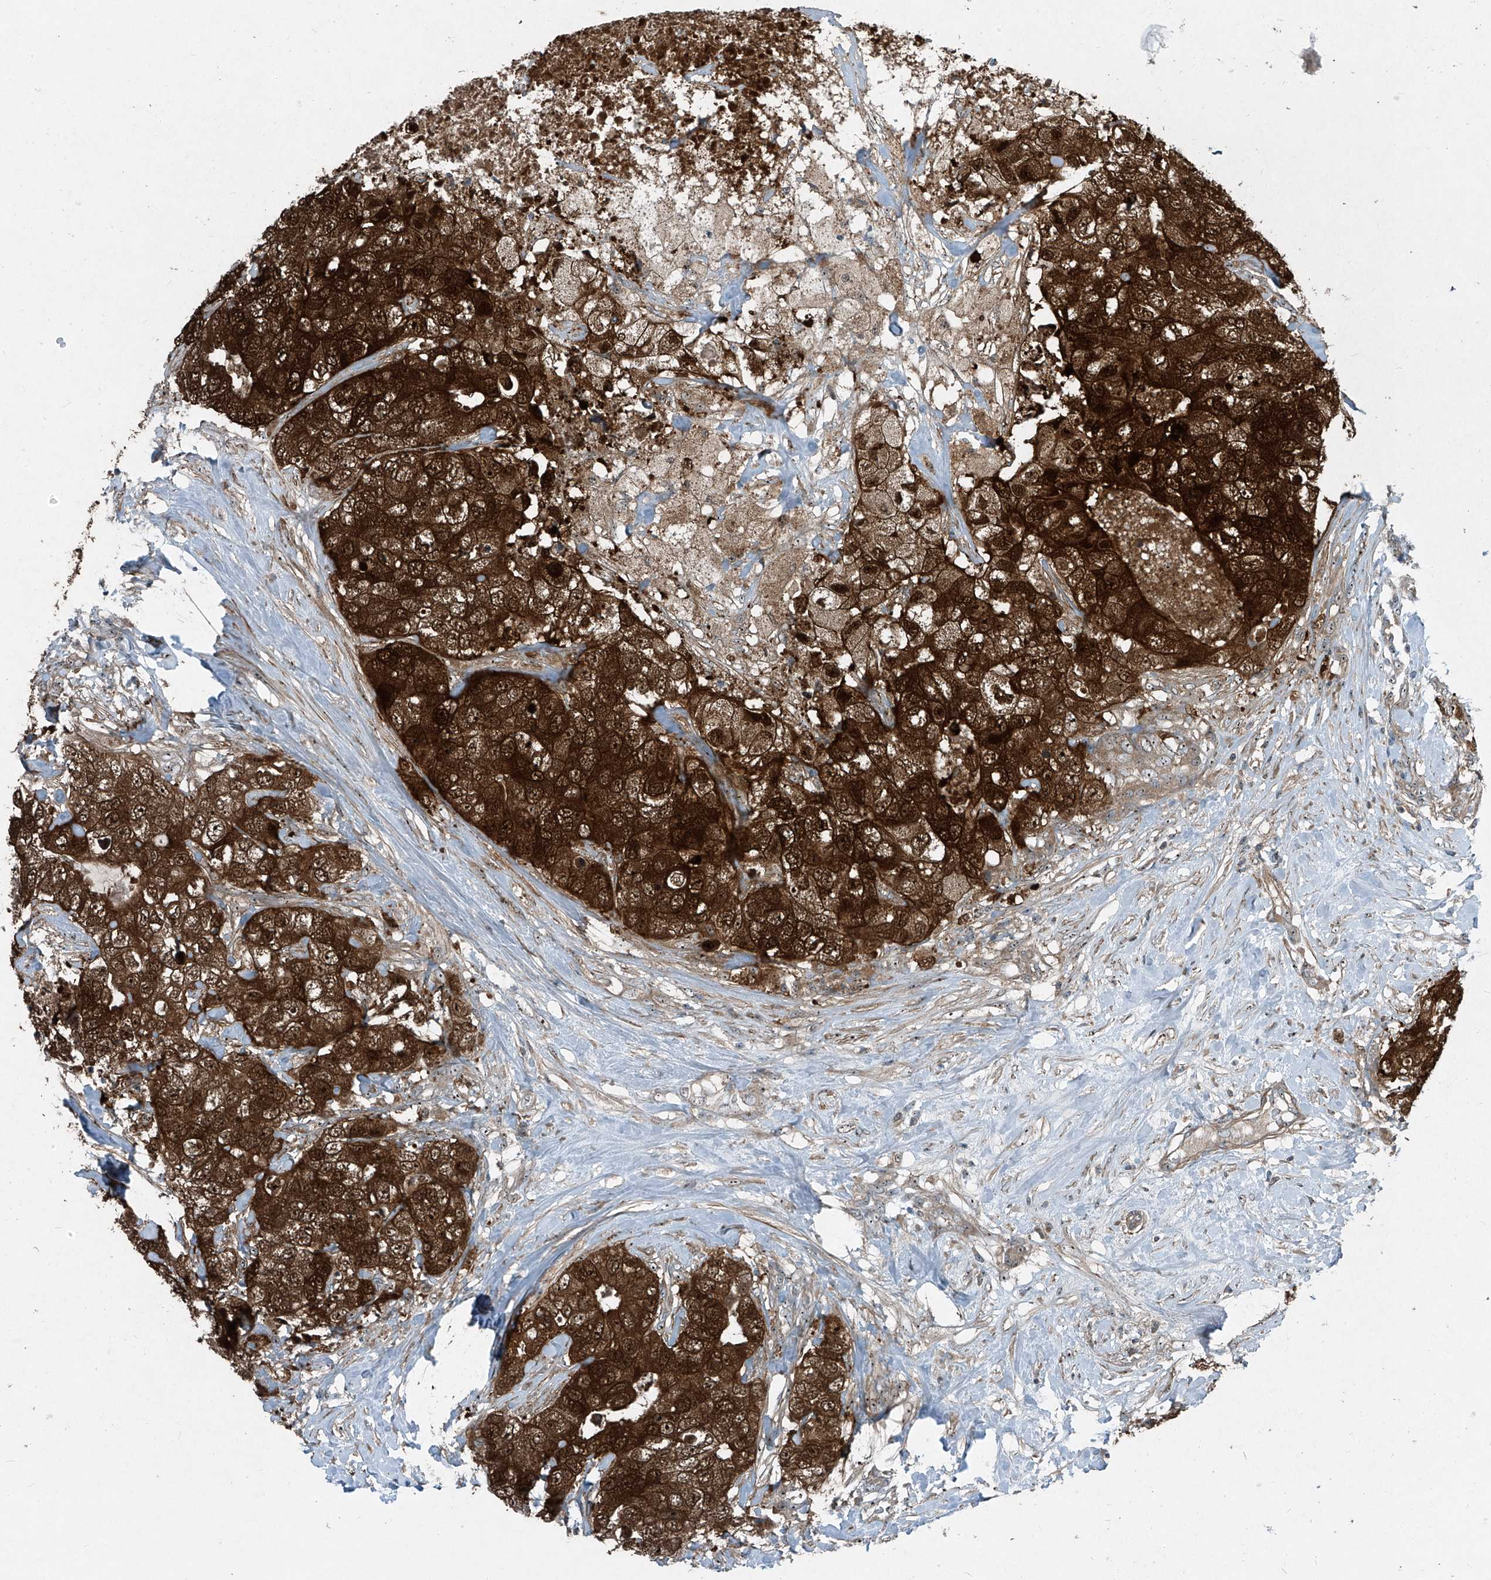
{"staining": {"intensity": "strong", "quantity": ">75%", "location": "cytoplasmic/membranous,nuclear"}, "tissue": "breast cancer", "cell_type": "Tumor cells", "image_type": "cancer", "snomed": [{"axis": "morphology", "description": "Duct carcinoma"}, {"axis": "topography", "description": "Breast"}], "caption": "This is a micrograph of immunohistochemistry (IHC) staining of breast cancer, which shows strong expression in the cytoplasmic/membranous and nuclear of tumor cells.", "gene": "PPCS", "patient": {"sex": "female", "age": 62}}